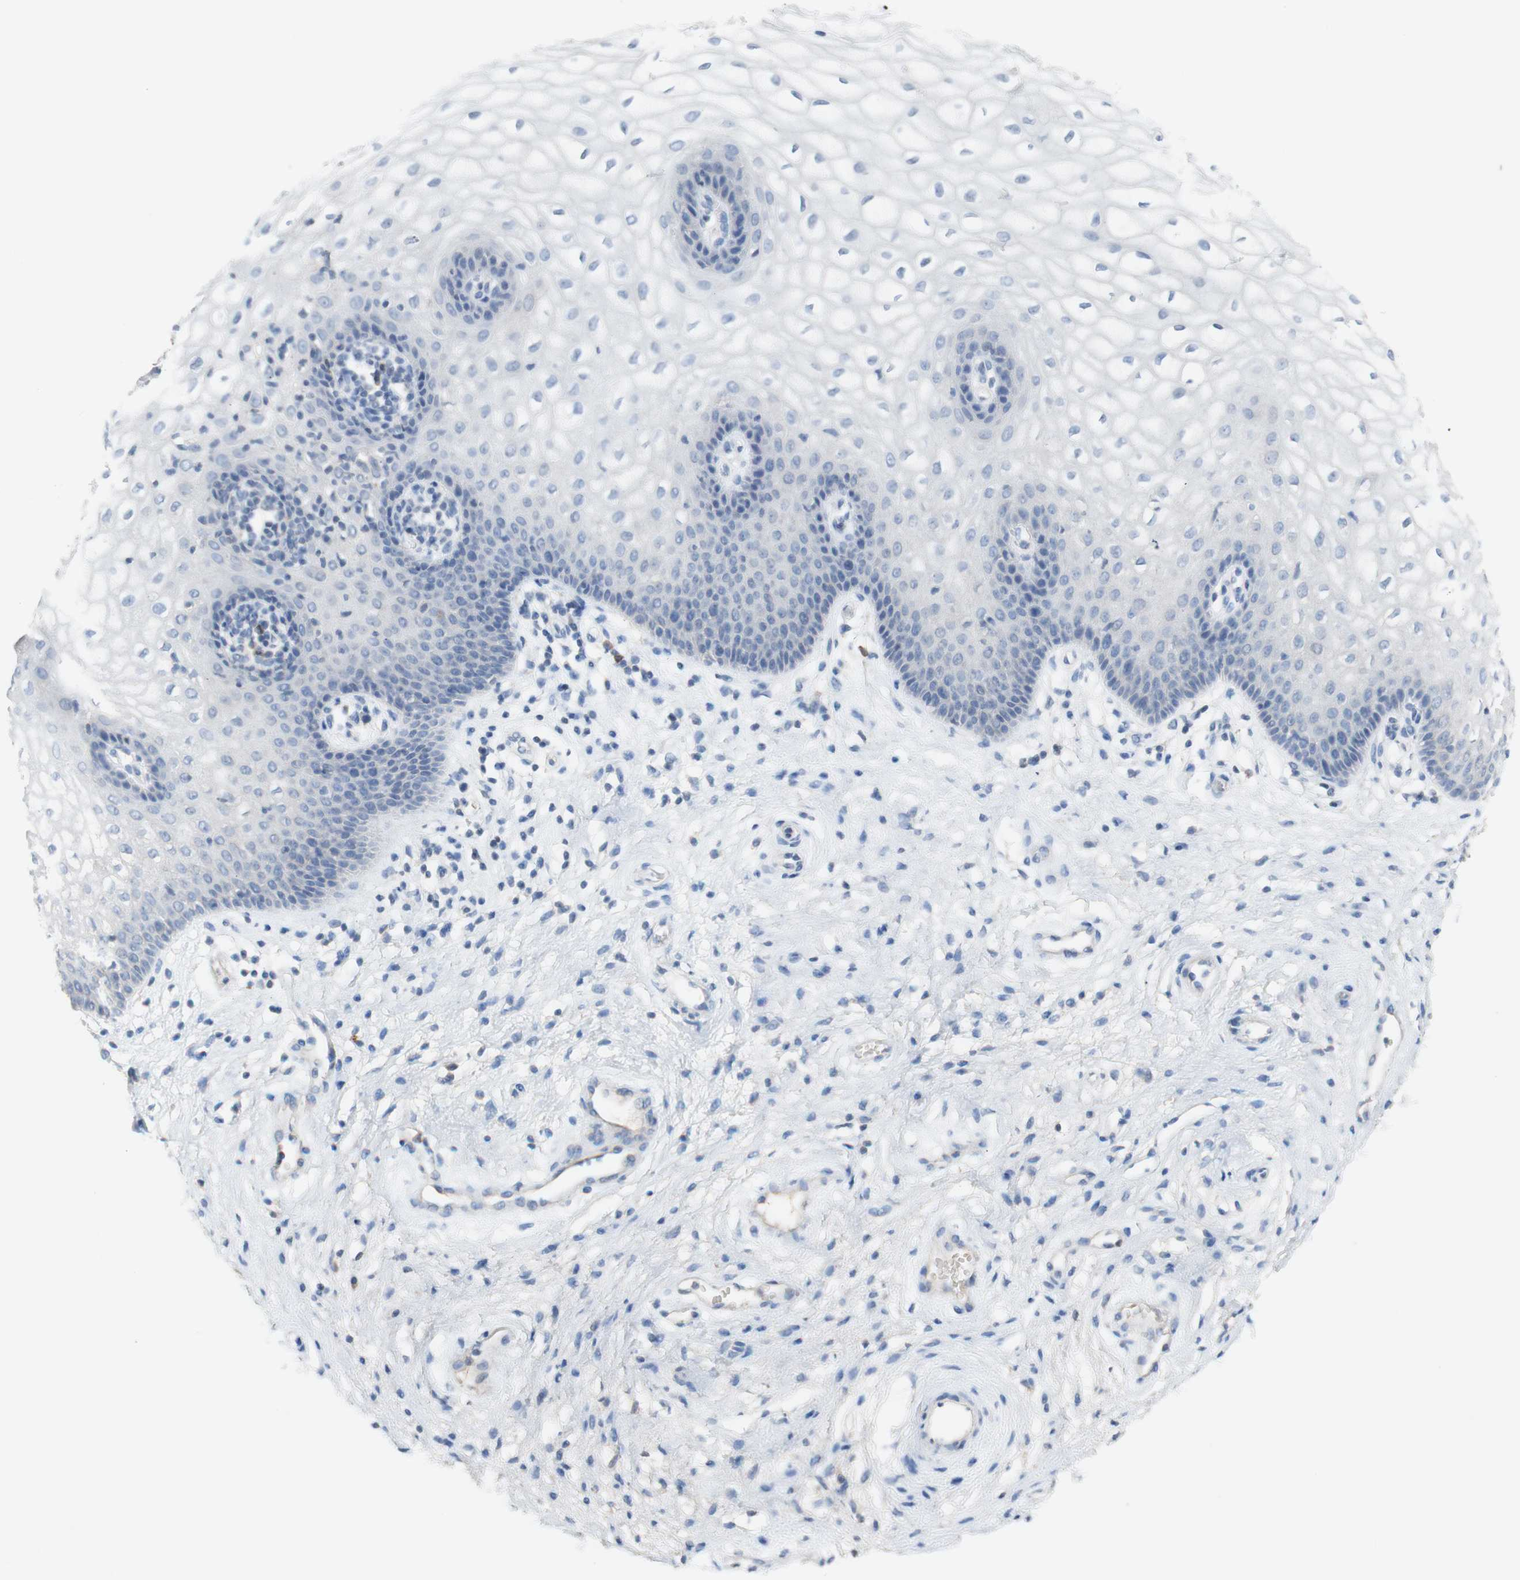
{"staining": {"intensity": "negative", "quantity": "none", "location": "none"}, "tissue": "vagina", "cell_type": "Squamous epithelial cells", "image_type": "normal", "snomed": [{"axis": "morphology", "description": "Normal tissue, NOS"}, {"axis": "topography", "description": "Vagina"}], "caption": "This is an immunohistochemistry histopathology image of unremarkable vagina. There is no staining in squamous epithelial cells.", "gene": "PACSIN1", "patient": {"sex": "female", "age": 34}}